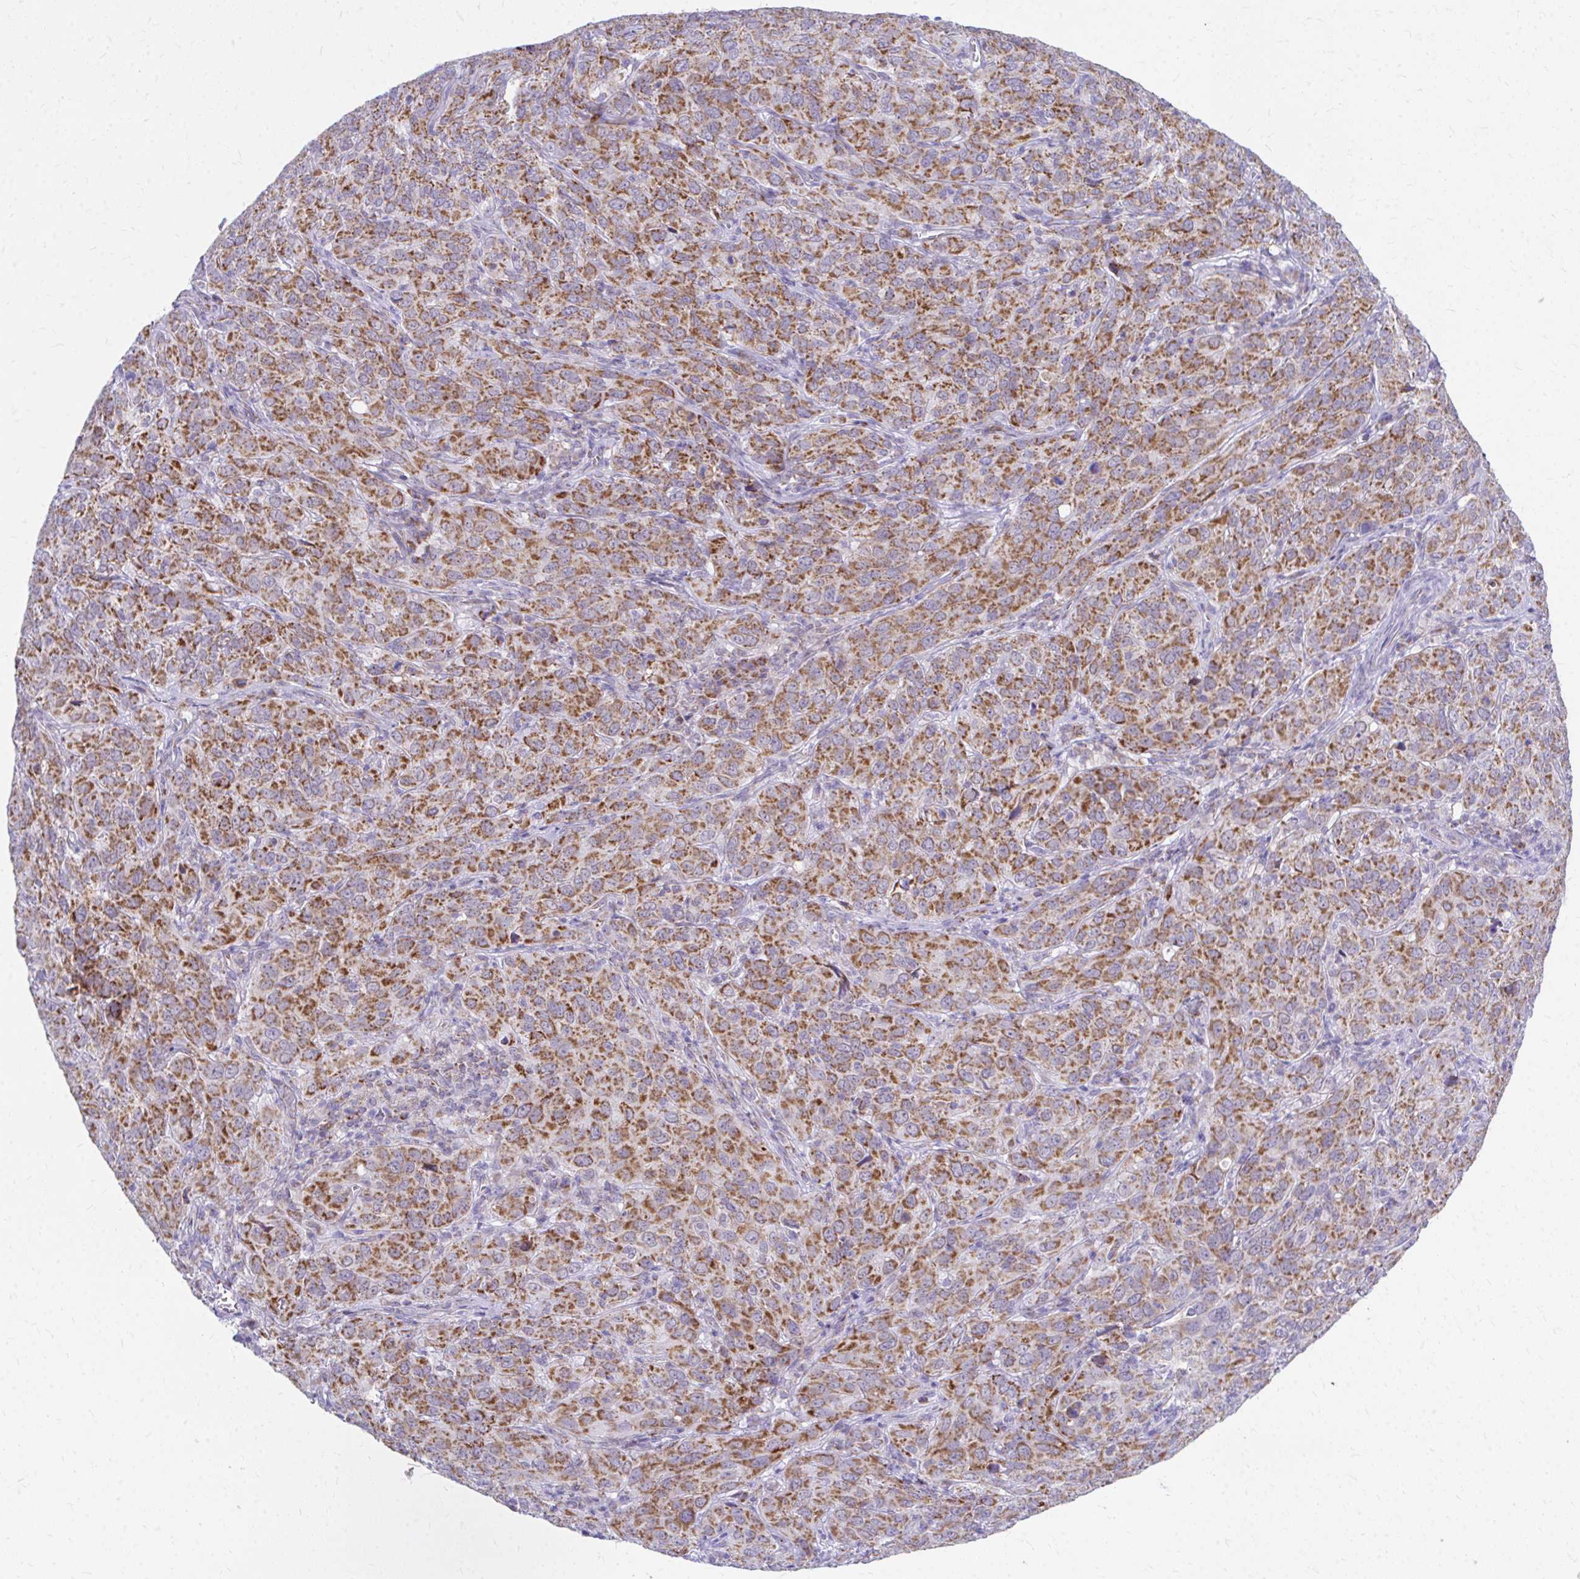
{"staining": {"intensity": "strong", "quantity": ">75%", "location": "cytoplasmic/membranous"}, "tissue": "cervical cancer", "cell_type": "Tumor cells", "image_type": "cancer", "snomed": [{"axis": "morphology", "description": "Normal tissue, NOS"}, {"axis": "morphology", "description": "Squamous cell carcinoma, NOS"}, {"axis": "topography", "description": "Cervix"}], "caption": "Tumor cells show strong cytoplasmic/membranous expression in about >75% of cells in cervical squamous cell carcinoma. The protein is stained brown, and the nuclei are stained in blue (DAB (3,3'-diaminobenzidine) IHC with brightfield microscopy, high magnification).", "gene": "MRPL19", "patient": {"sex": "female", "age": 51}}